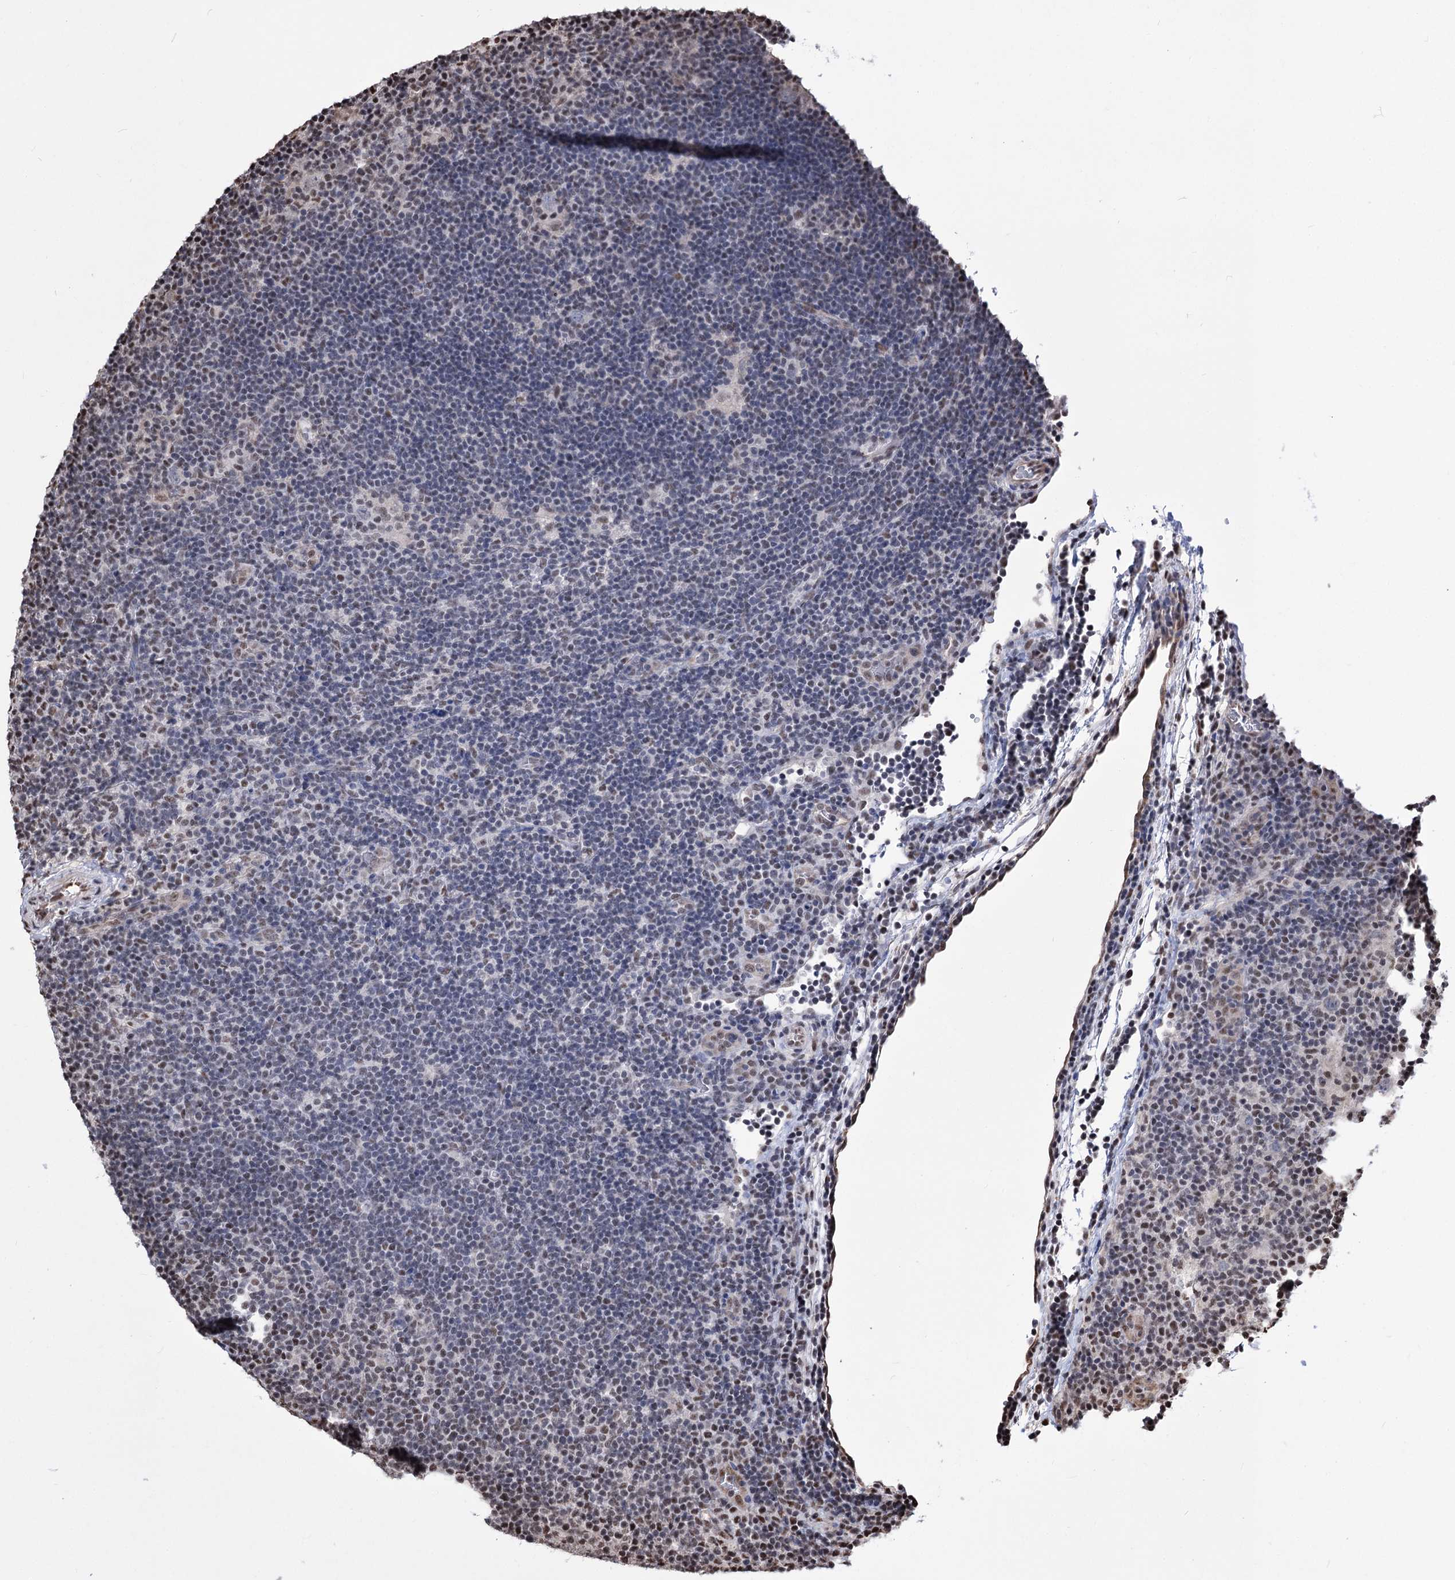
{"staining": {"intensity": "negative", "quantity": "none", "location": "none"}, "tissue": "lymphoma", "cell_type": "Tumor cells", "image_type": "cancer", "snomed": [{"axis": "morphology", "description": "Hodgkin's disease, NOS"}, {"axis": "topography", "description": "Lymph node"}], "caption": "Immunohistochemistry (IHC) of Hodgkin's disease shows no staining in tumor cells.", "gene": "CHMP7", "patient": {"sex": "female", "age": 57}}